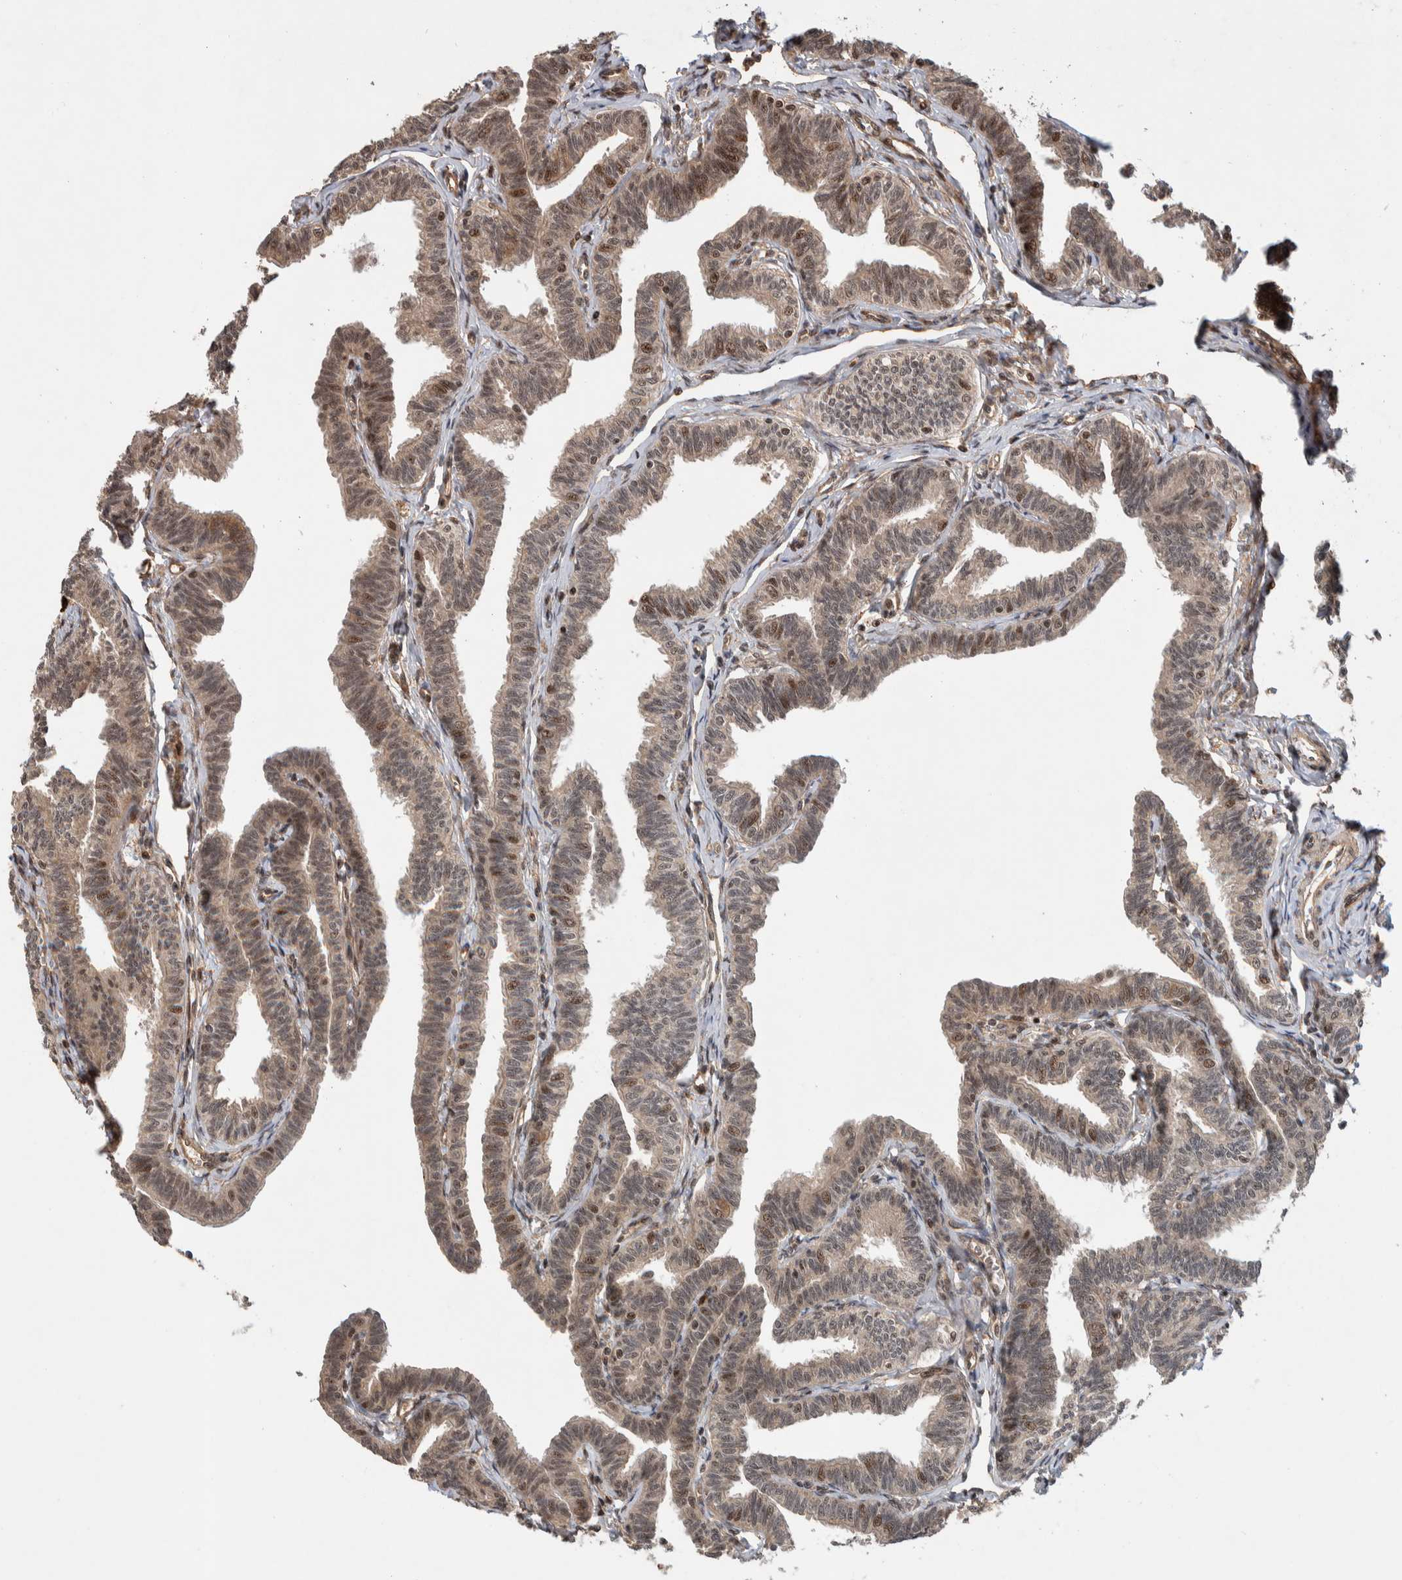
{"staining": {"intensity": "moderate", "quantity": ">75%", "location": "cytoplasmic/membranous,nuclear"}, "tissue": "fallopian tube", "cell_type": "Glandular cells", "image_type": "normal", "snomed": [{"axis": "morphology", "description": "Normal tissue, NOS"}, {"axis": "topography", "description": "Fallopian tube"}, {"axis": "topography", "description": "Ovary"}], "caption": "Fallopian tube stained with DAB (3,3'-diaminobenzidine) IHC displays medium levels of moderate cytoplasmic/membranous,nuclear positivity in about >75% of glandular cells.", "gene": "TOR1B", "patient": {"sex": "female", "age": 23}}